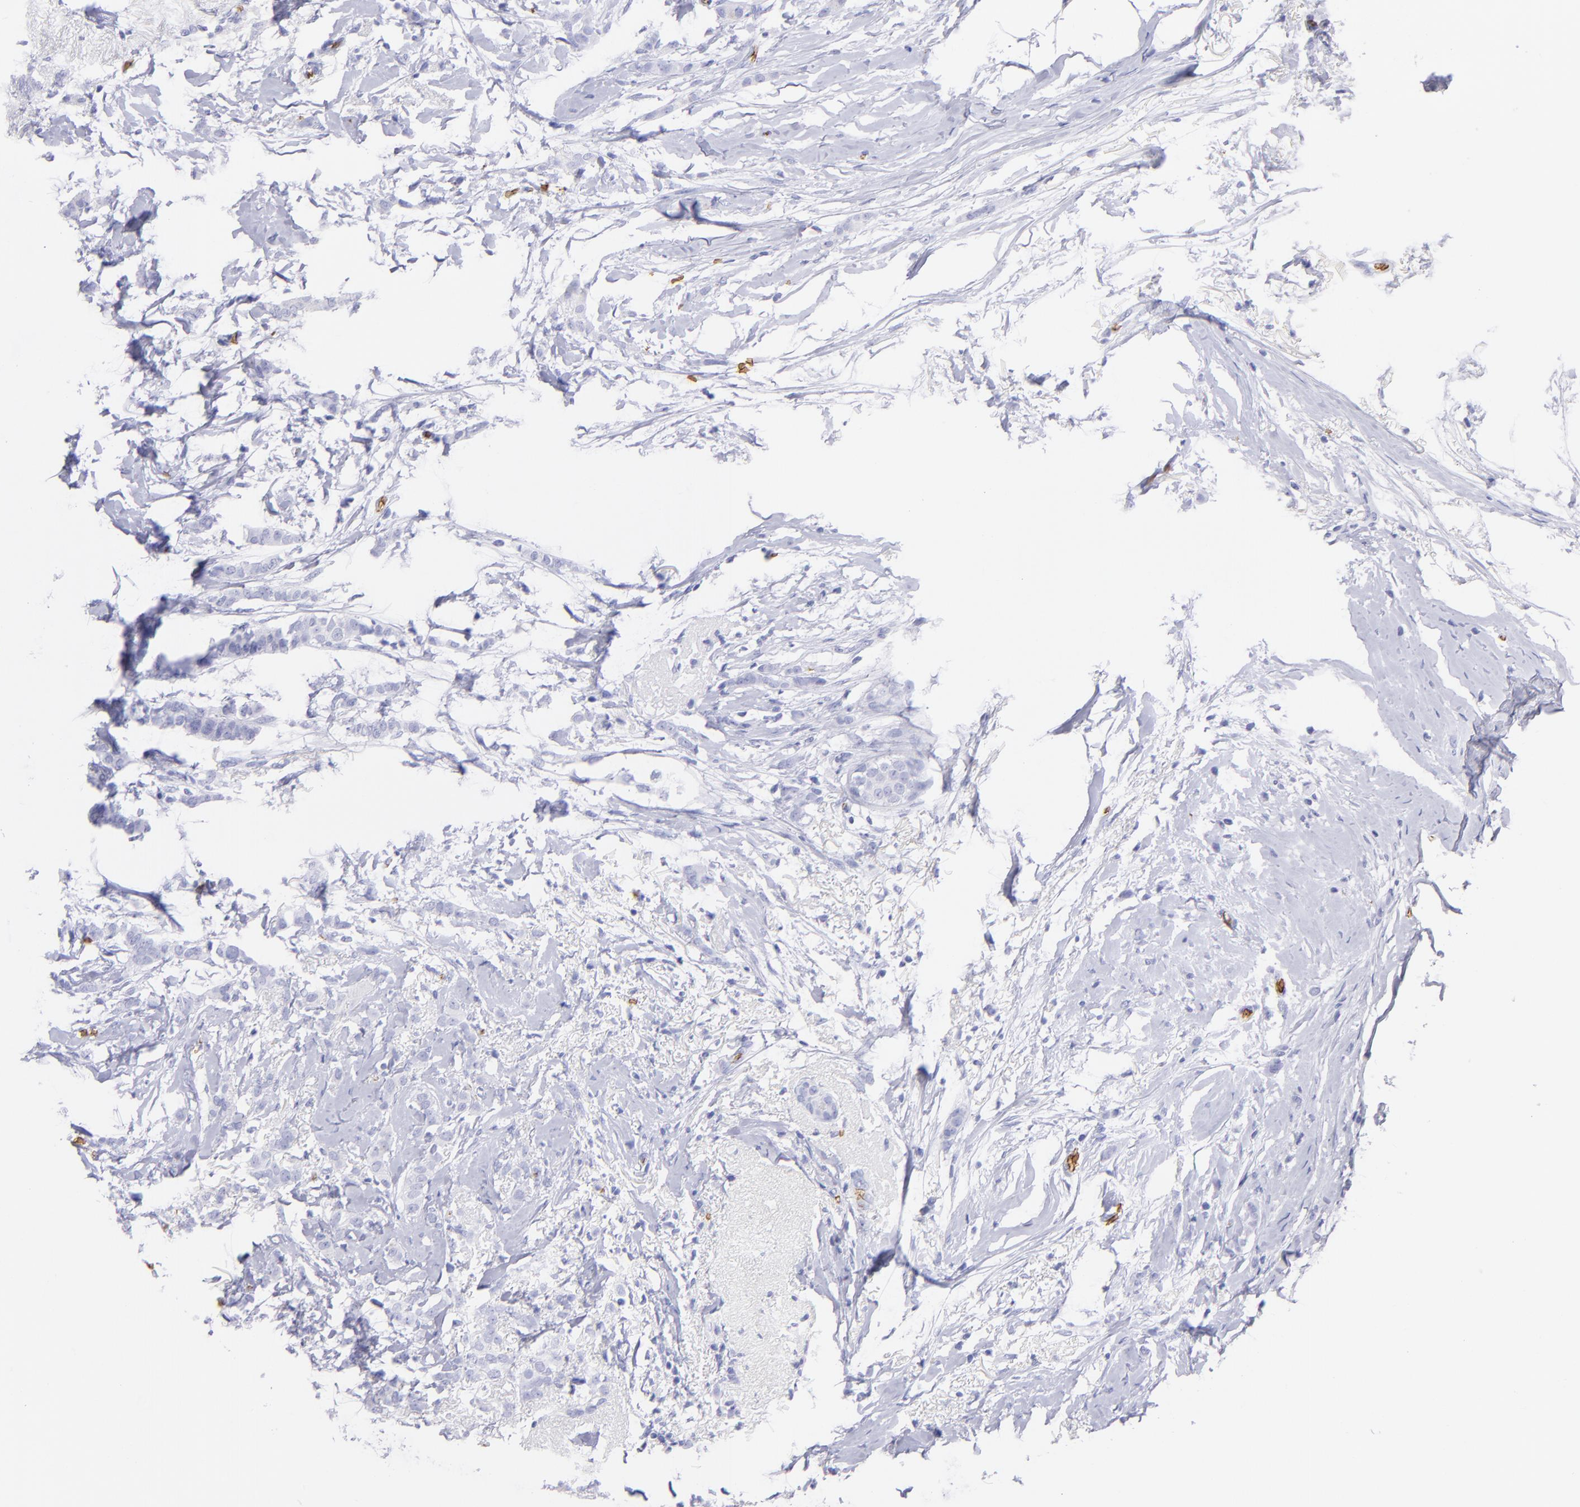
{"staining": {"intensity": "negative", "quantity": "none", "location": "none"}, "tissue": "breast cancer", "cell_type": "Tumor cells", "image_type": "cancer", "snomed": [{"axis": "morphology", "description": "Lobular carcinoma"}, {"axis": "topography", "description": "Breast"}], "caption": "Micrograph shows no protein staining in tumor cells of lobular carcinoma (breast) tissue.", "gene": "GYPA", "patient": {"sex": "female", "age": 55}}